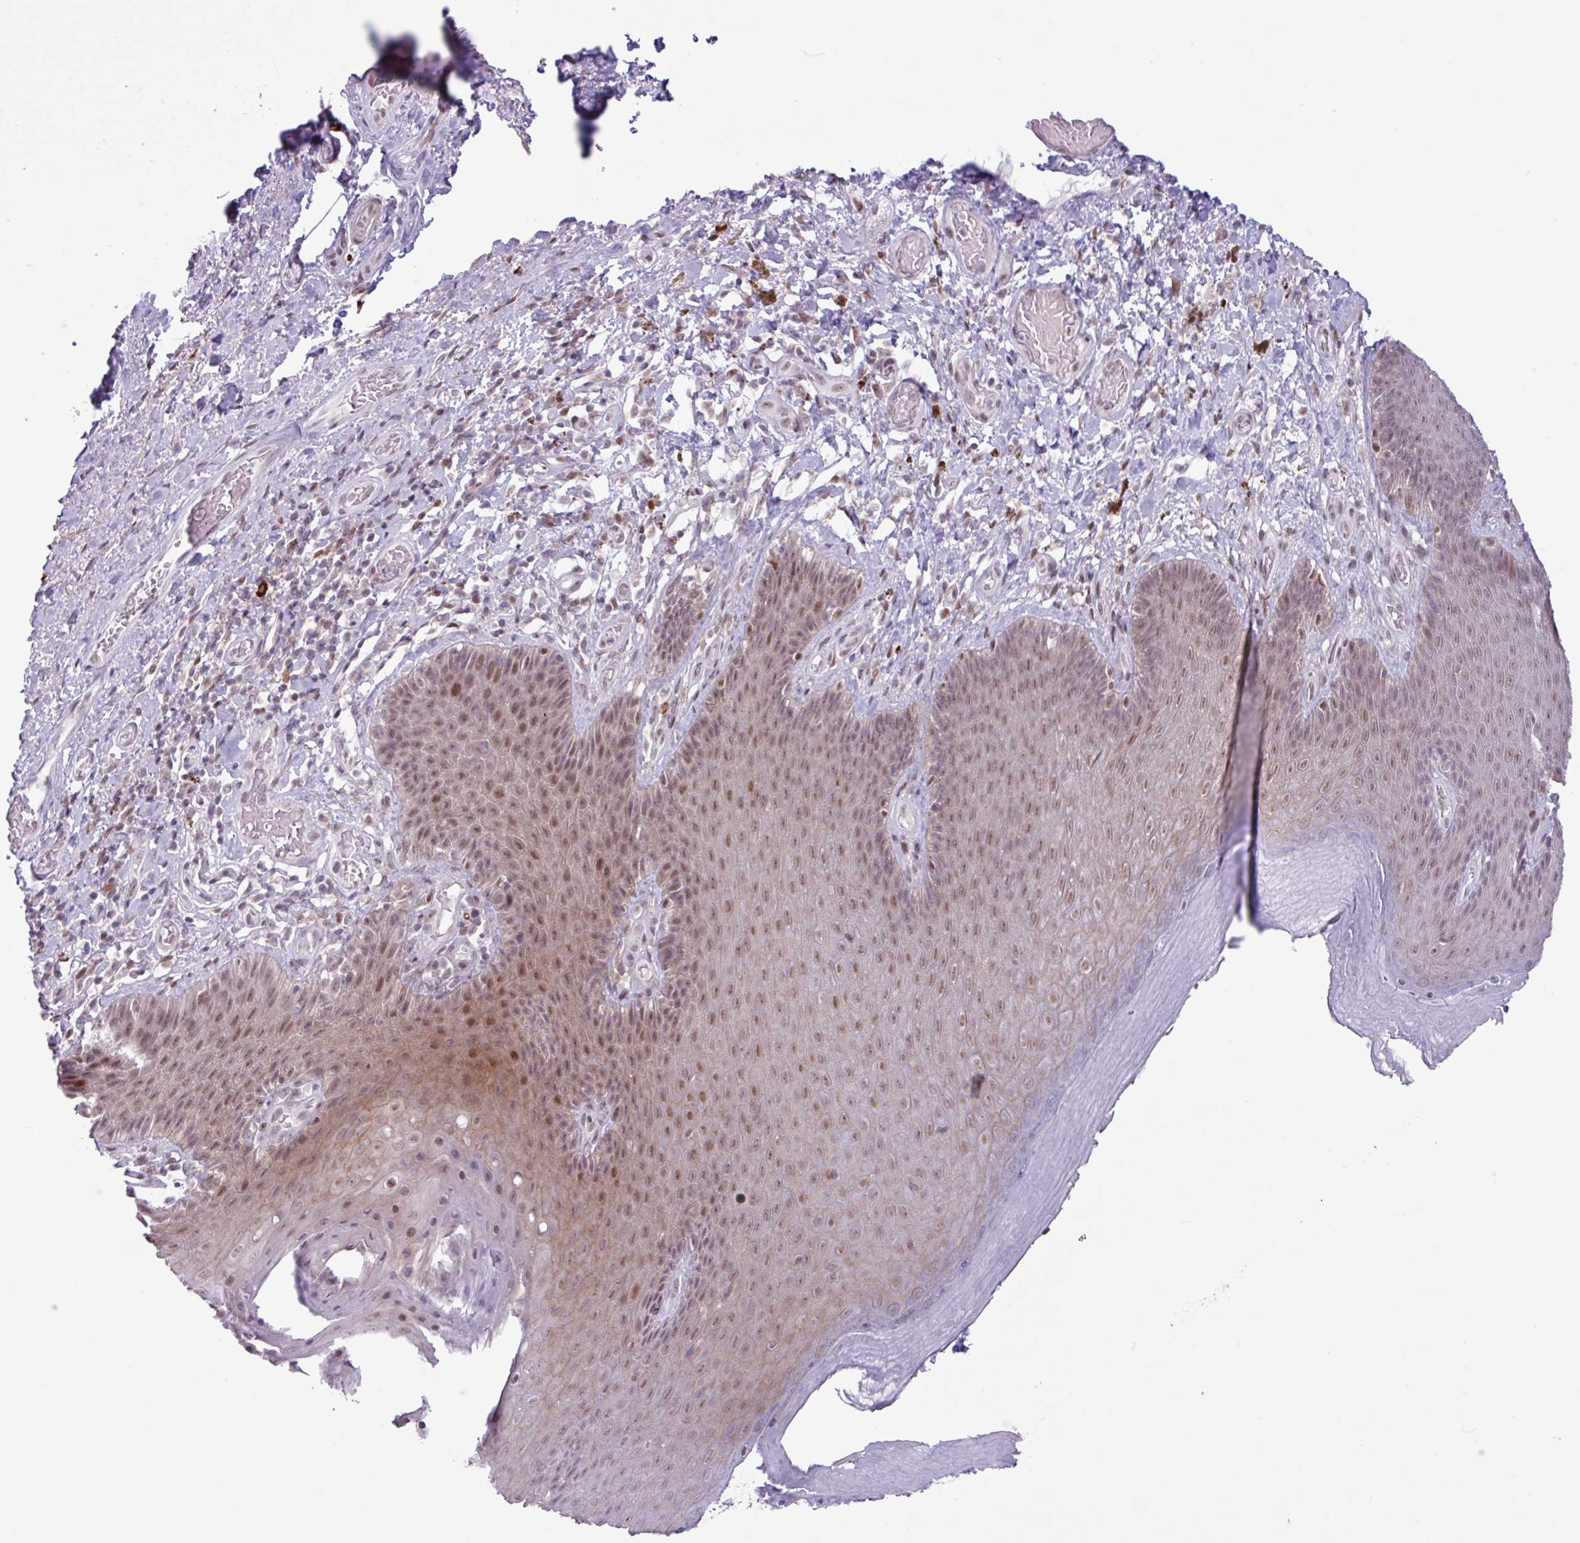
{"staining": {"intensity": "moderate", "quantity": ">75%", "location": "nuclear"}, "tissue": "skin", "cell_type": "Epidermal cells", "image_type": "normal", "snomed": [{"axis": "morphology", "description": "Normal tissue, NOS"}, {"axis": "topography", "description": "Anal"}, {"axis": "topography", "description": "Peripheral nerve tissue"}], "caption": "A high-resolution micrograph shows immunohistochemistry staining of unremarkable skin, which shows moderate nuclear positivity in about >75% of epidermal cells.", "gene": "NOTCH2", "patient": {"sex": "male", "age": 53}}